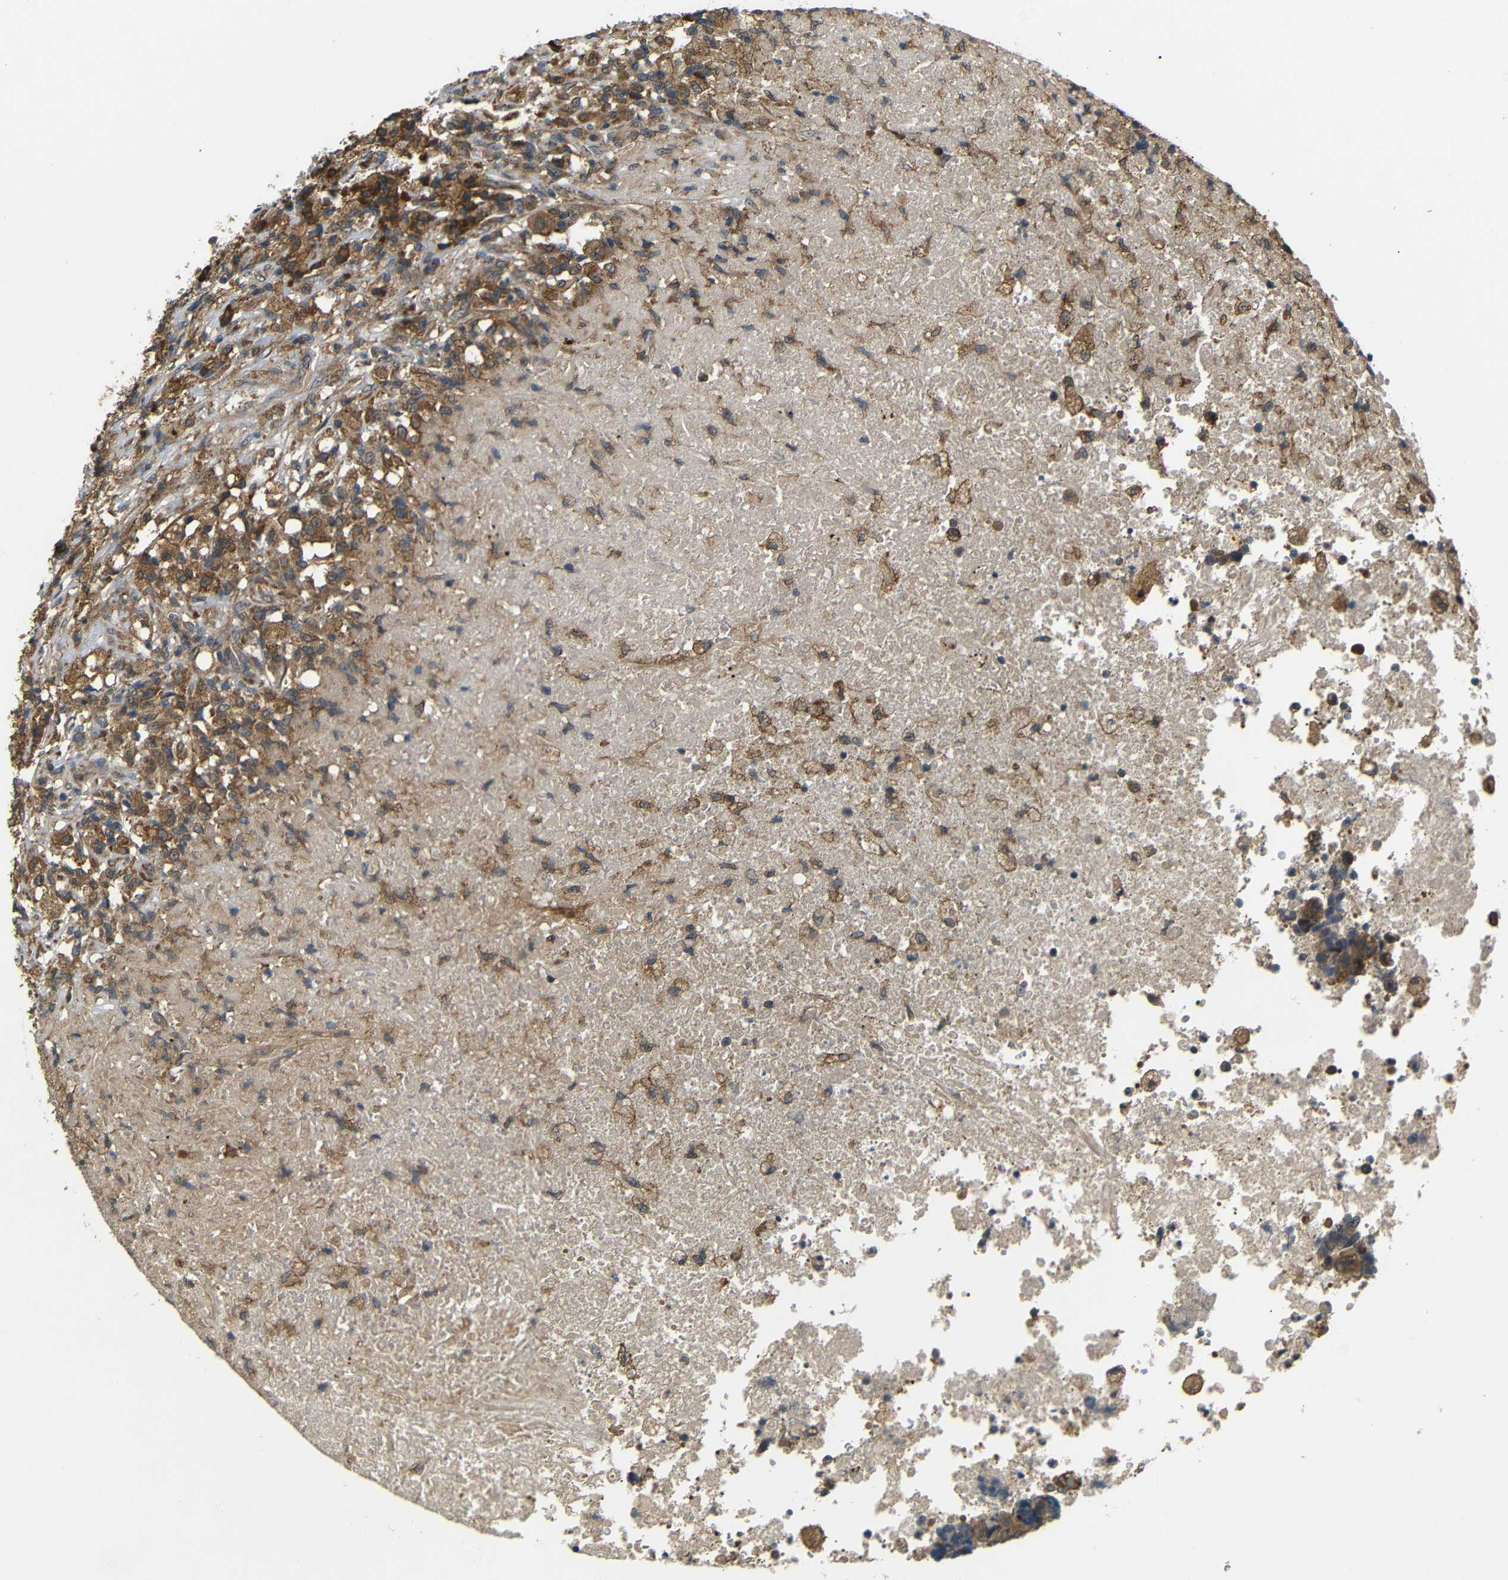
{"staining": {"intensity": "strong", "quantity": ">75%", "location": "cytoplasmic/membranous"}, "tissue": "testis cancer", "cell_type": "Tumor cells", "image_type": "cancer", "snomed": [{"axis": "morphology", "description": "Necrosis, NOS"}, {"axis": "morphology", "description": "Carcinoma, Embryonal, NOS"}, {"axis": "topography", "description": "Testis"}], "caption": "Strong cytoplasmic/membranous protein expression is seen in about >75% of tumor cells in testis cancer. The protein is shown in brown color, while the nuclei are stained blue.", "gene": "EPHB2", "patient": {"sex": "male", "age": 19}}